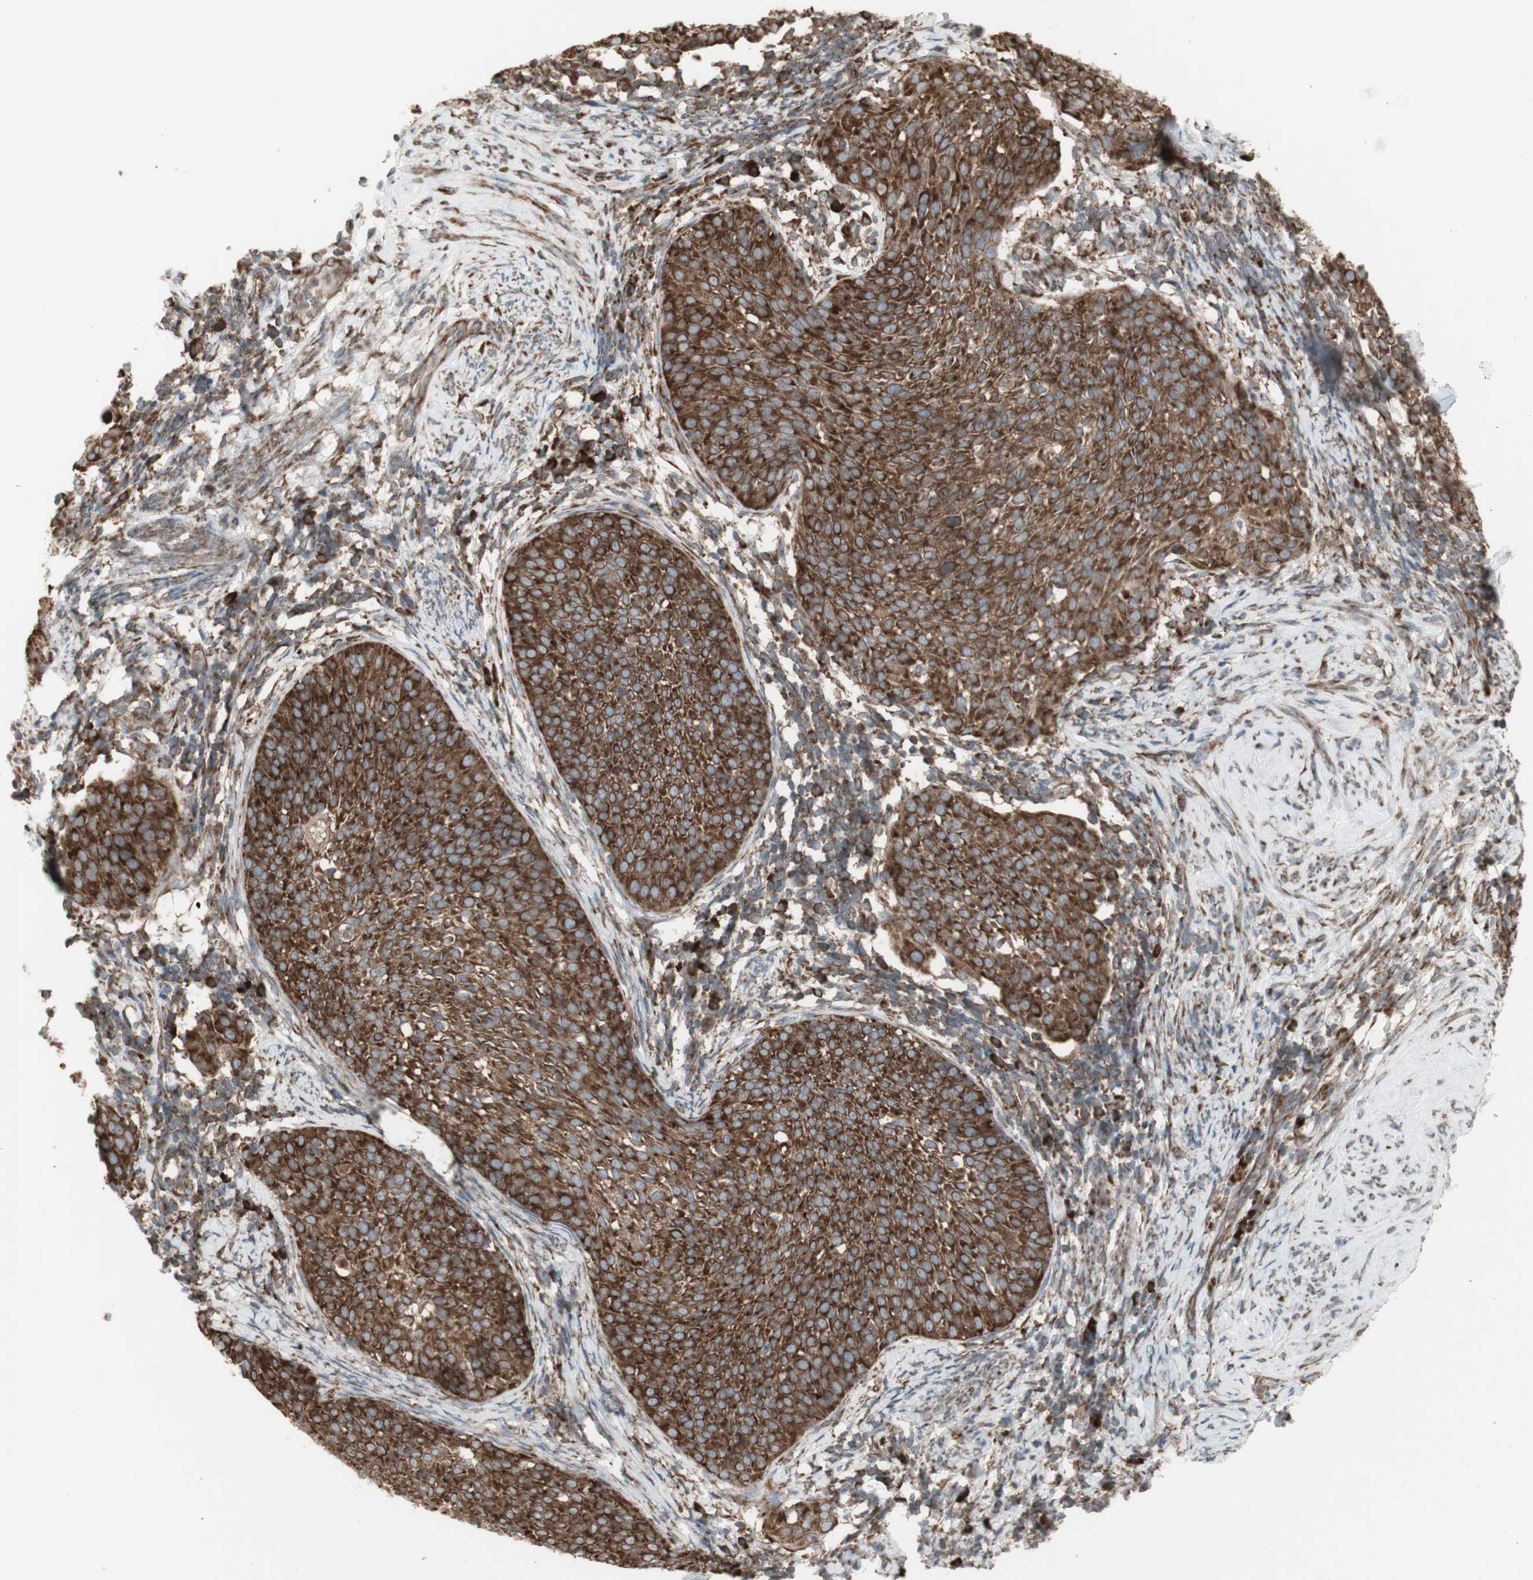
{"staining": {"intensity": "strong", "quantity": ">75%", "location": "cytoplasmic/membranous"}, "tissue": "cervical cancer", "cell_type": "Tumor cells", "image_type": "cancer", "snomed": [{"axis": "morphology", "description": "Squamous cell carcinoma, NOS"}, {"axis": "topography", "description": "Cervix"}], "caption": "Squamous cell carcinoma (cervical) stained with DAB (3,3'-diaminobenzidine) IHC shows high levels of strong cytoplasmic/membranous staining in approximately >75% of tumor cells.", "gene": "FKBP3", "patient": {"sex": "female", "age": 51}}